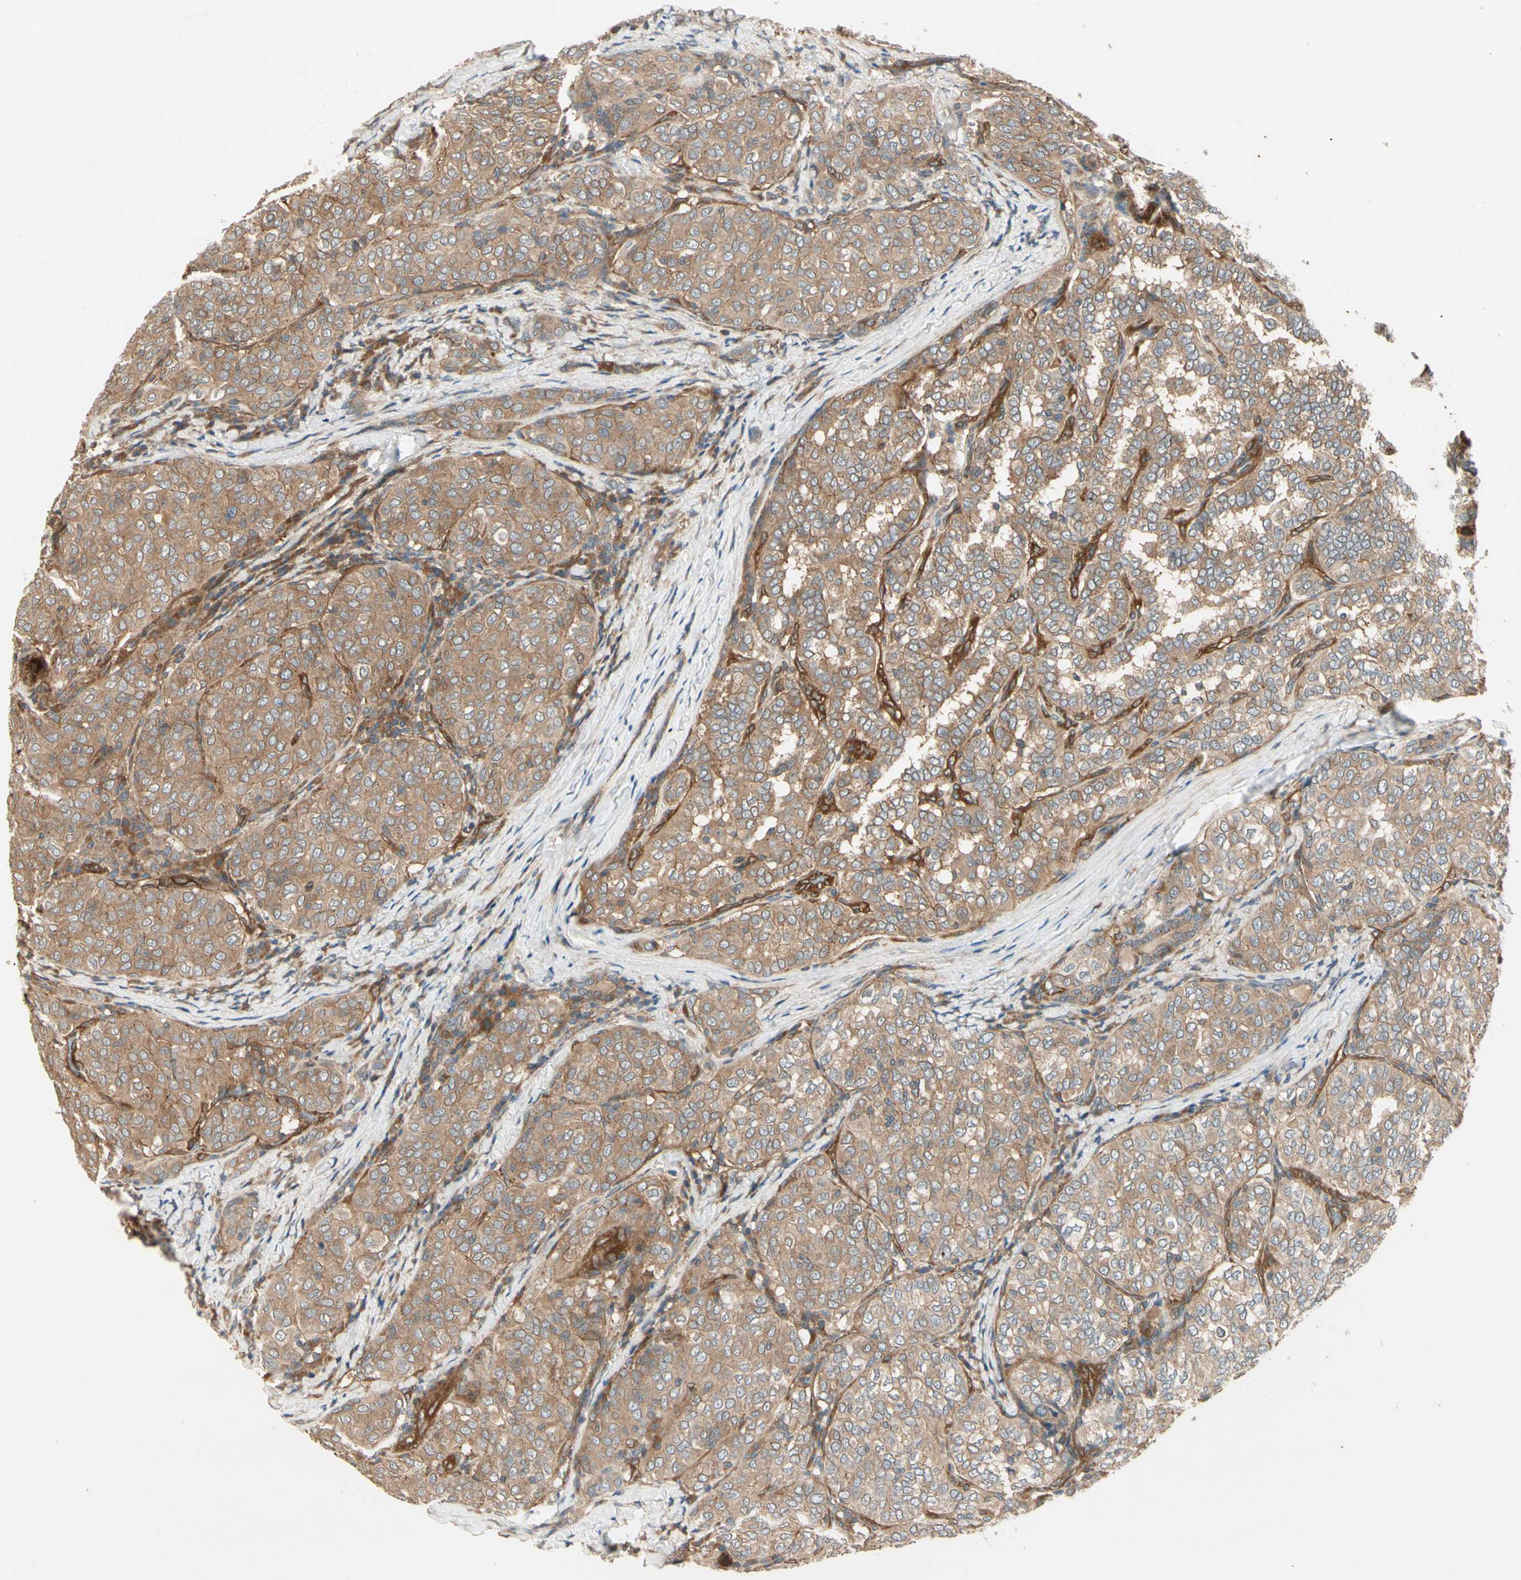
{"staining": {"intensity": "moderate", "quantity": ">75%", "location": "cytoplasmic/membranous"}, "tissue": "thyroid cancer", "cell_type": "Tumor cells", "image_type": "cancer", "snomed": [{"axis": "morphology", "description": "Normal tissue, NOS"}, {"axis": "morphology", "description": "Papillary adenocarcinoma, NOS"}, {"axis": "topography", "description": "Thyroid gland"}], "caption": "This is an image of IHC staining of thyroid cancer, which shows moderate expression in the cytoplasmic/membranous of tumor cells.", "gene": "ROCK2", "patient": {"sex": "female", "age": 30}}